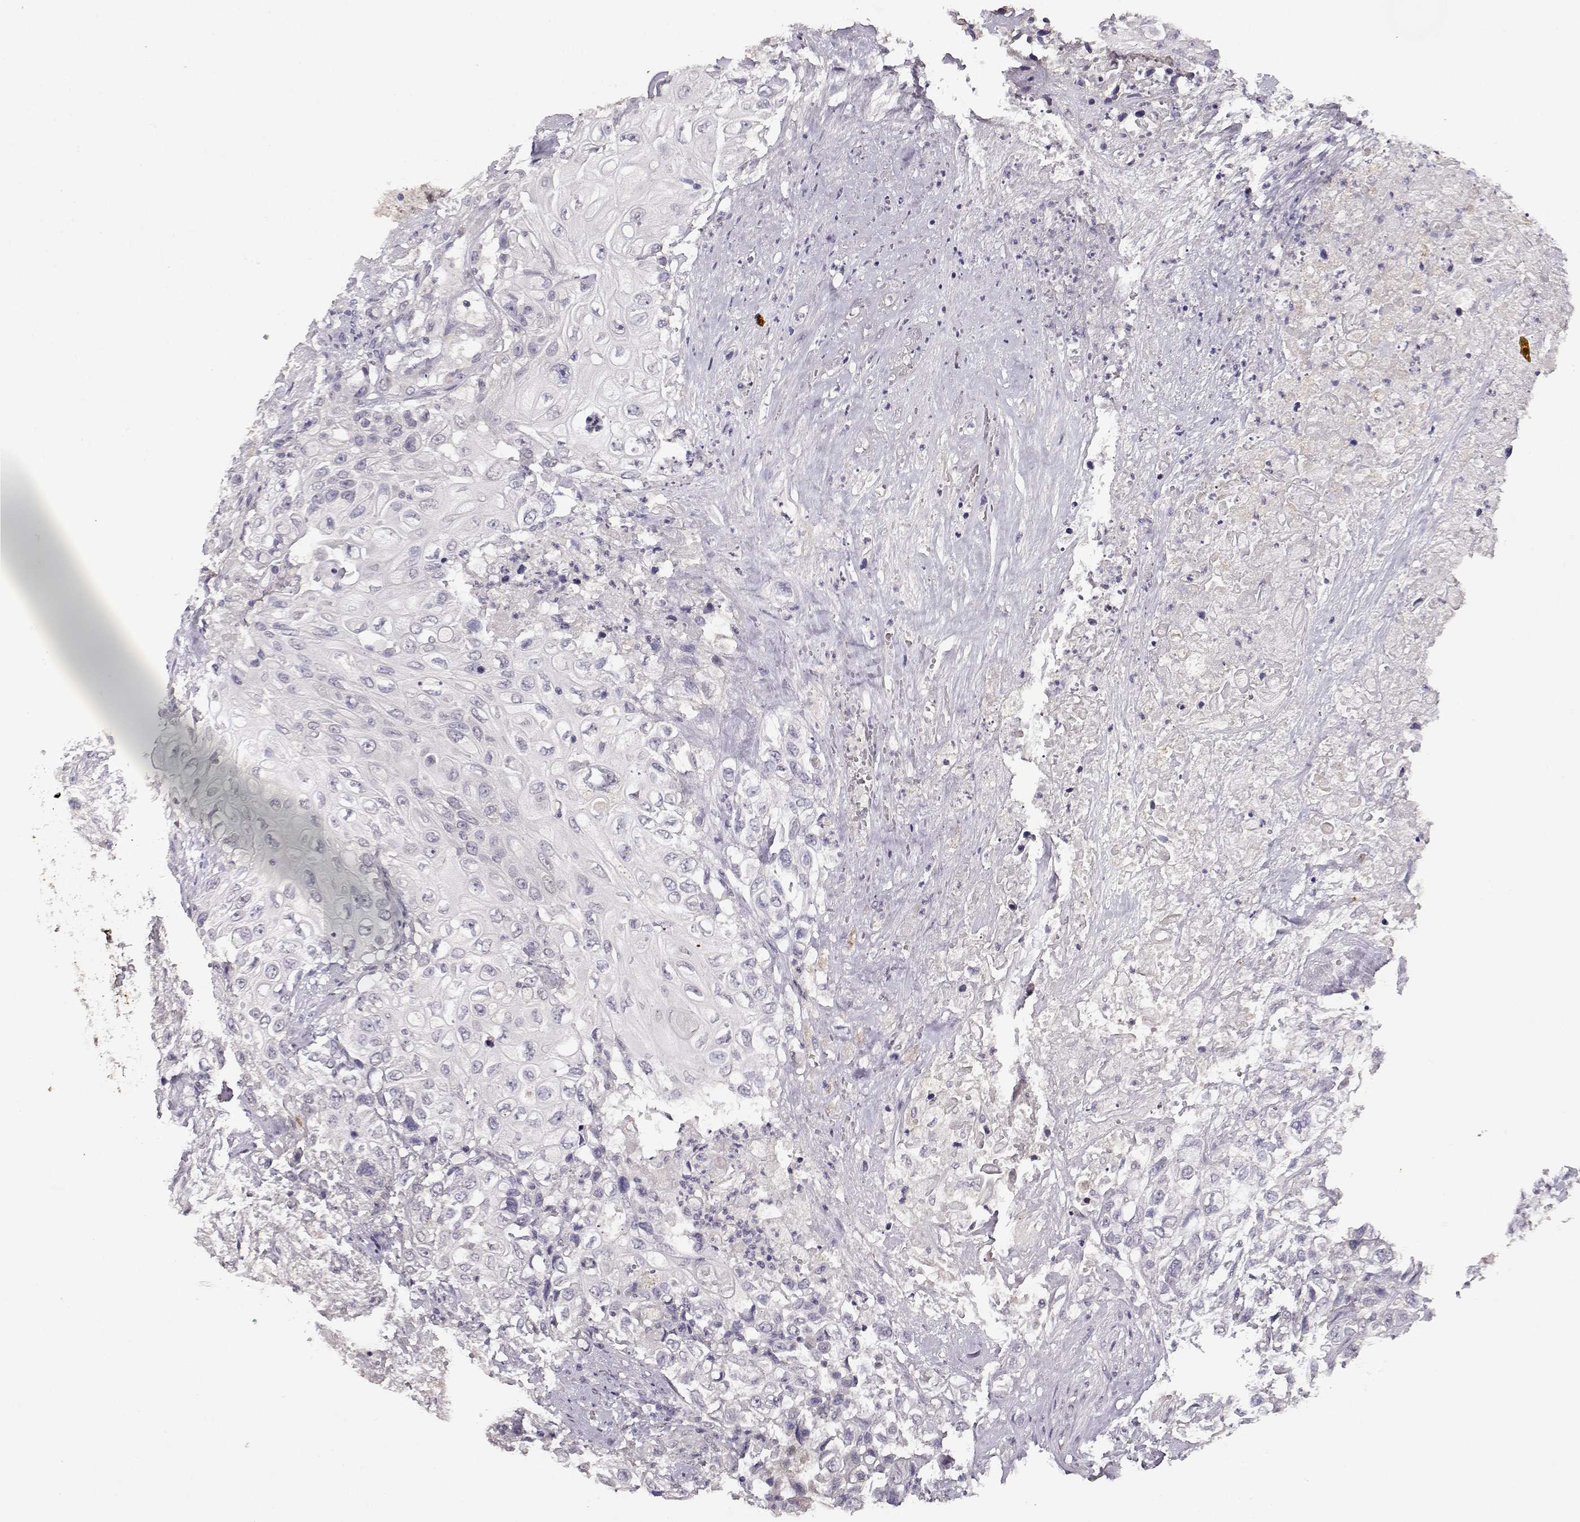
{"staining": {"intensity": "negative", "quantity": "none", "location": "none"}, "tissue": "urothelial cancer", "cell_type": "Tumor cells", "image_type": "cancer", "snomed": [{"axis": "morphology", "description": "Urothelial carcinoma, High grade"}, {"axis": "topography", "description": "Urinary bladder"}], "caption": "IHC image of neoplastic tissue: urothelial cancer stained with DAB demonstrates no significant protein positivity in tumor cells.", "gene": "LAMA5", "patient": {"sex": "female", "age": 56}}